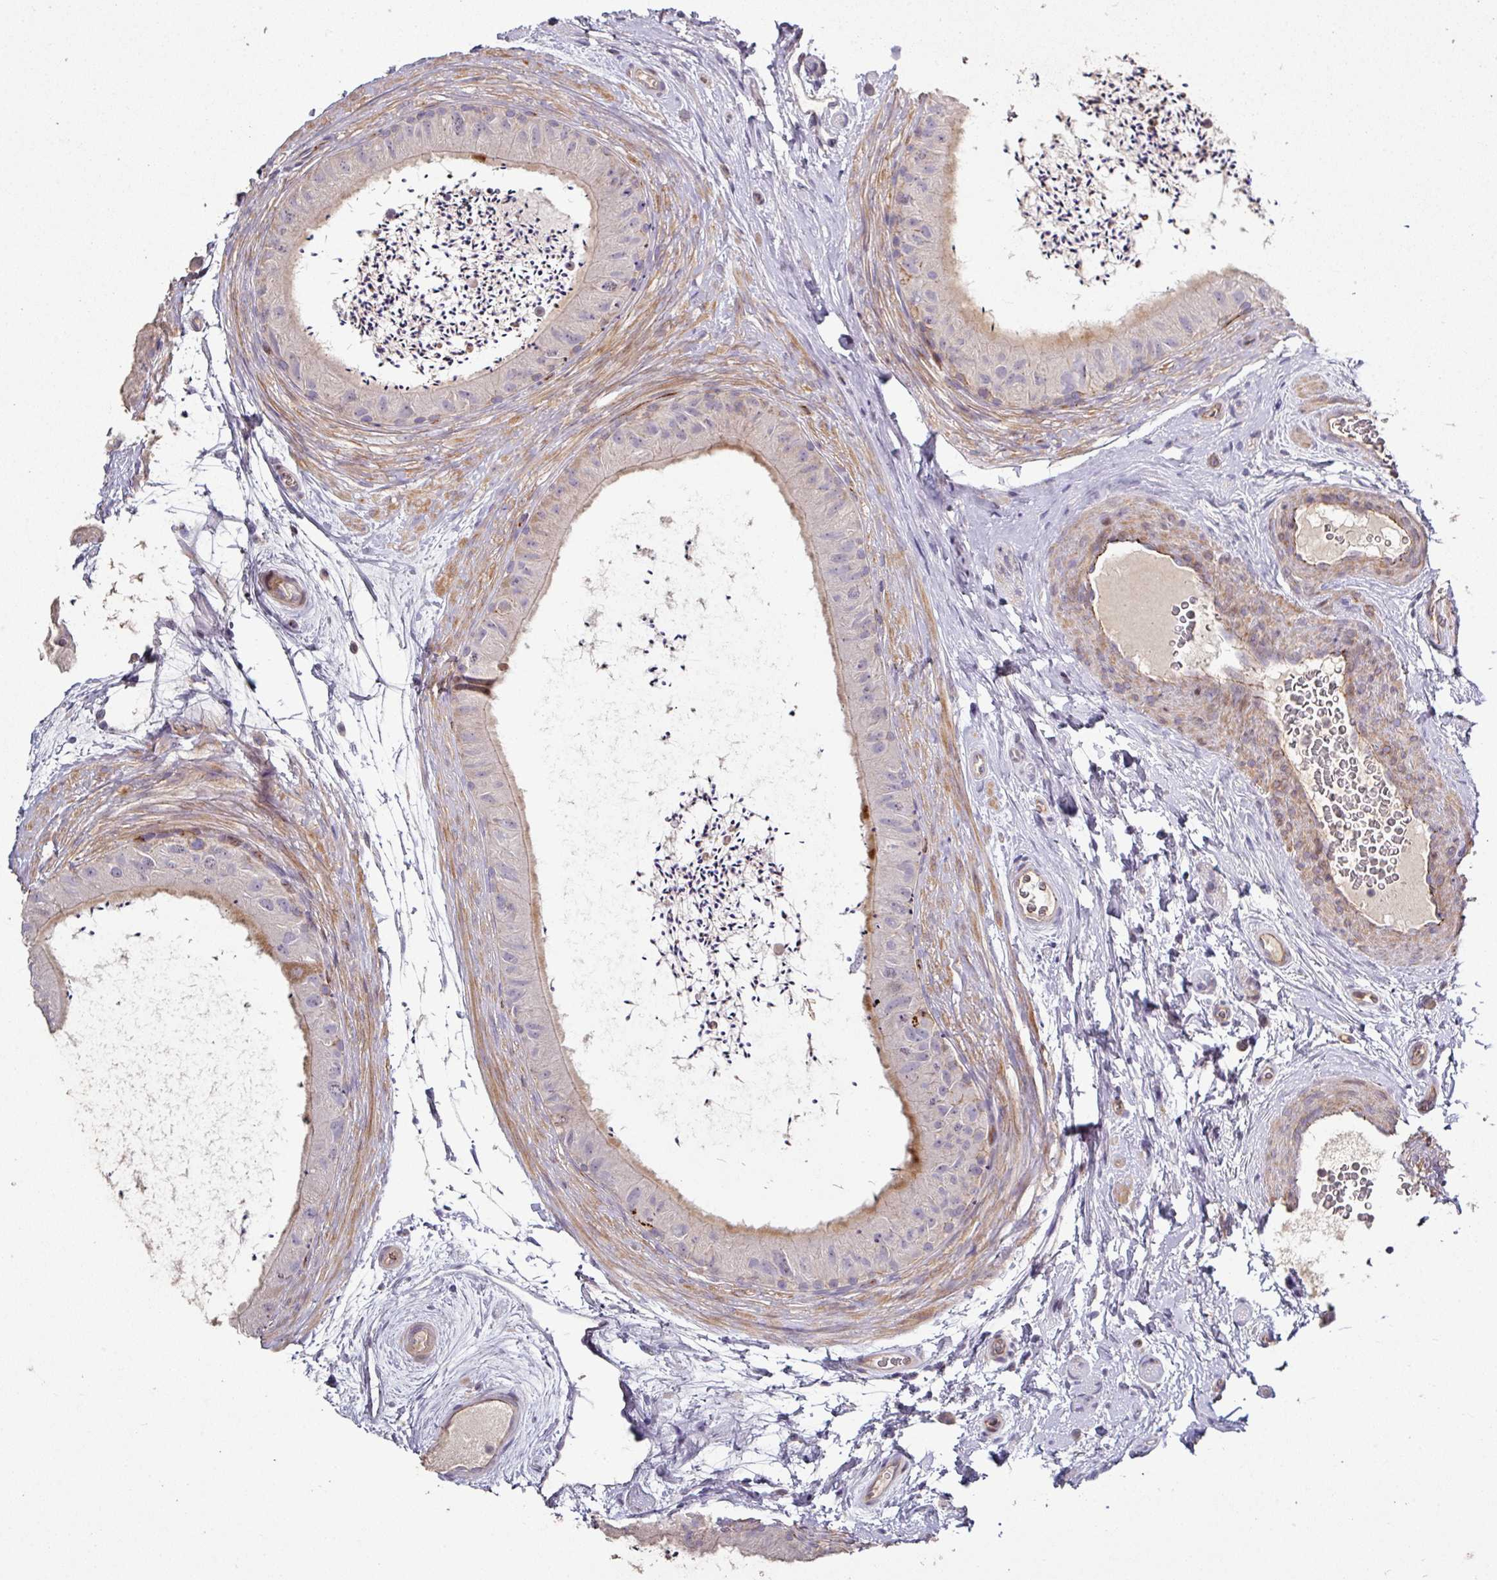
{"staining": {"intensity": "weak", "quantity": "25%-75%", "location": "cytoplasmic/membranous"}, "tissue": "epididymis", "cell_type": "Glandular cells", "image_type": "normal", "snomed": [{"axis": "morphology", "description": "Normal tissue, NOS"}, {"axis": "topography", "description": "Epididymis"}], "caption": "A high-resolution histopathology image shows IHC staining of benign epididymis, which reveals weak cytoplasmic/membranous positivity in approximately 25%-75% of glandular cells.", "gene": "RPL23A", "patient": {"sex": "male", "age": 50}}